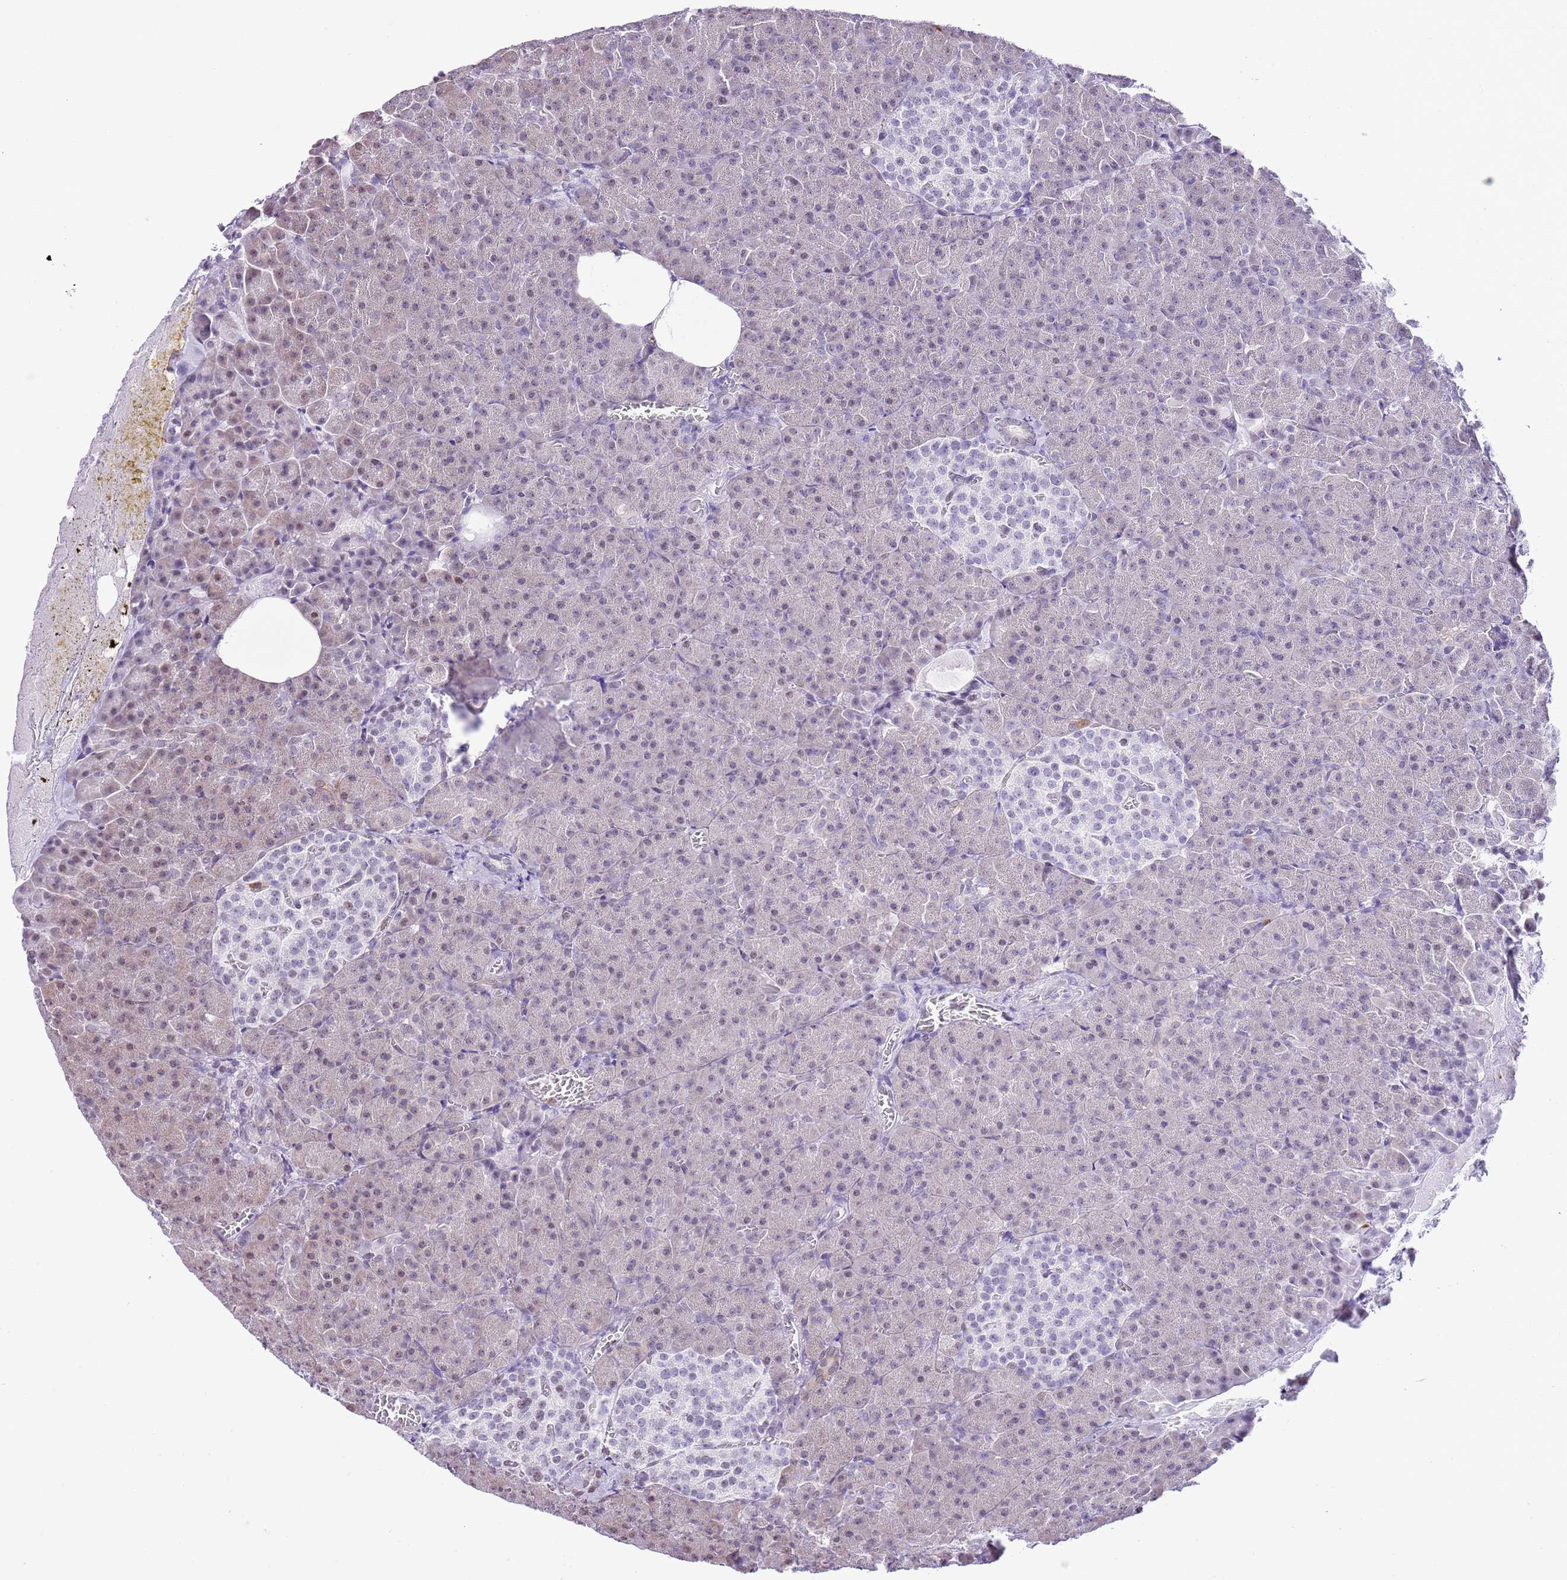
{"staining": {"intensity": "weak", "quantity": "<25%", "location": "nuclear"}, "tissue": "pancreas", "cell_type": "Exocrine glandular cells", "image_type": "normal", "snomed": [{"axis": "morphology", "description": "Normal tissue, NOS"}, {"axis": "topography", "description": "Pancreas"}], "caption": "High power microscopy micrograph of an IHC photomicrograph of normal pancreas, revealing no significant staining in exocrine glandular cells. (Brightfield microscopy of DAB immunohistochemistry (IHC) at high magnification).", "gene": "PRR15", "patient": {"sex": "female", "age": 74}}